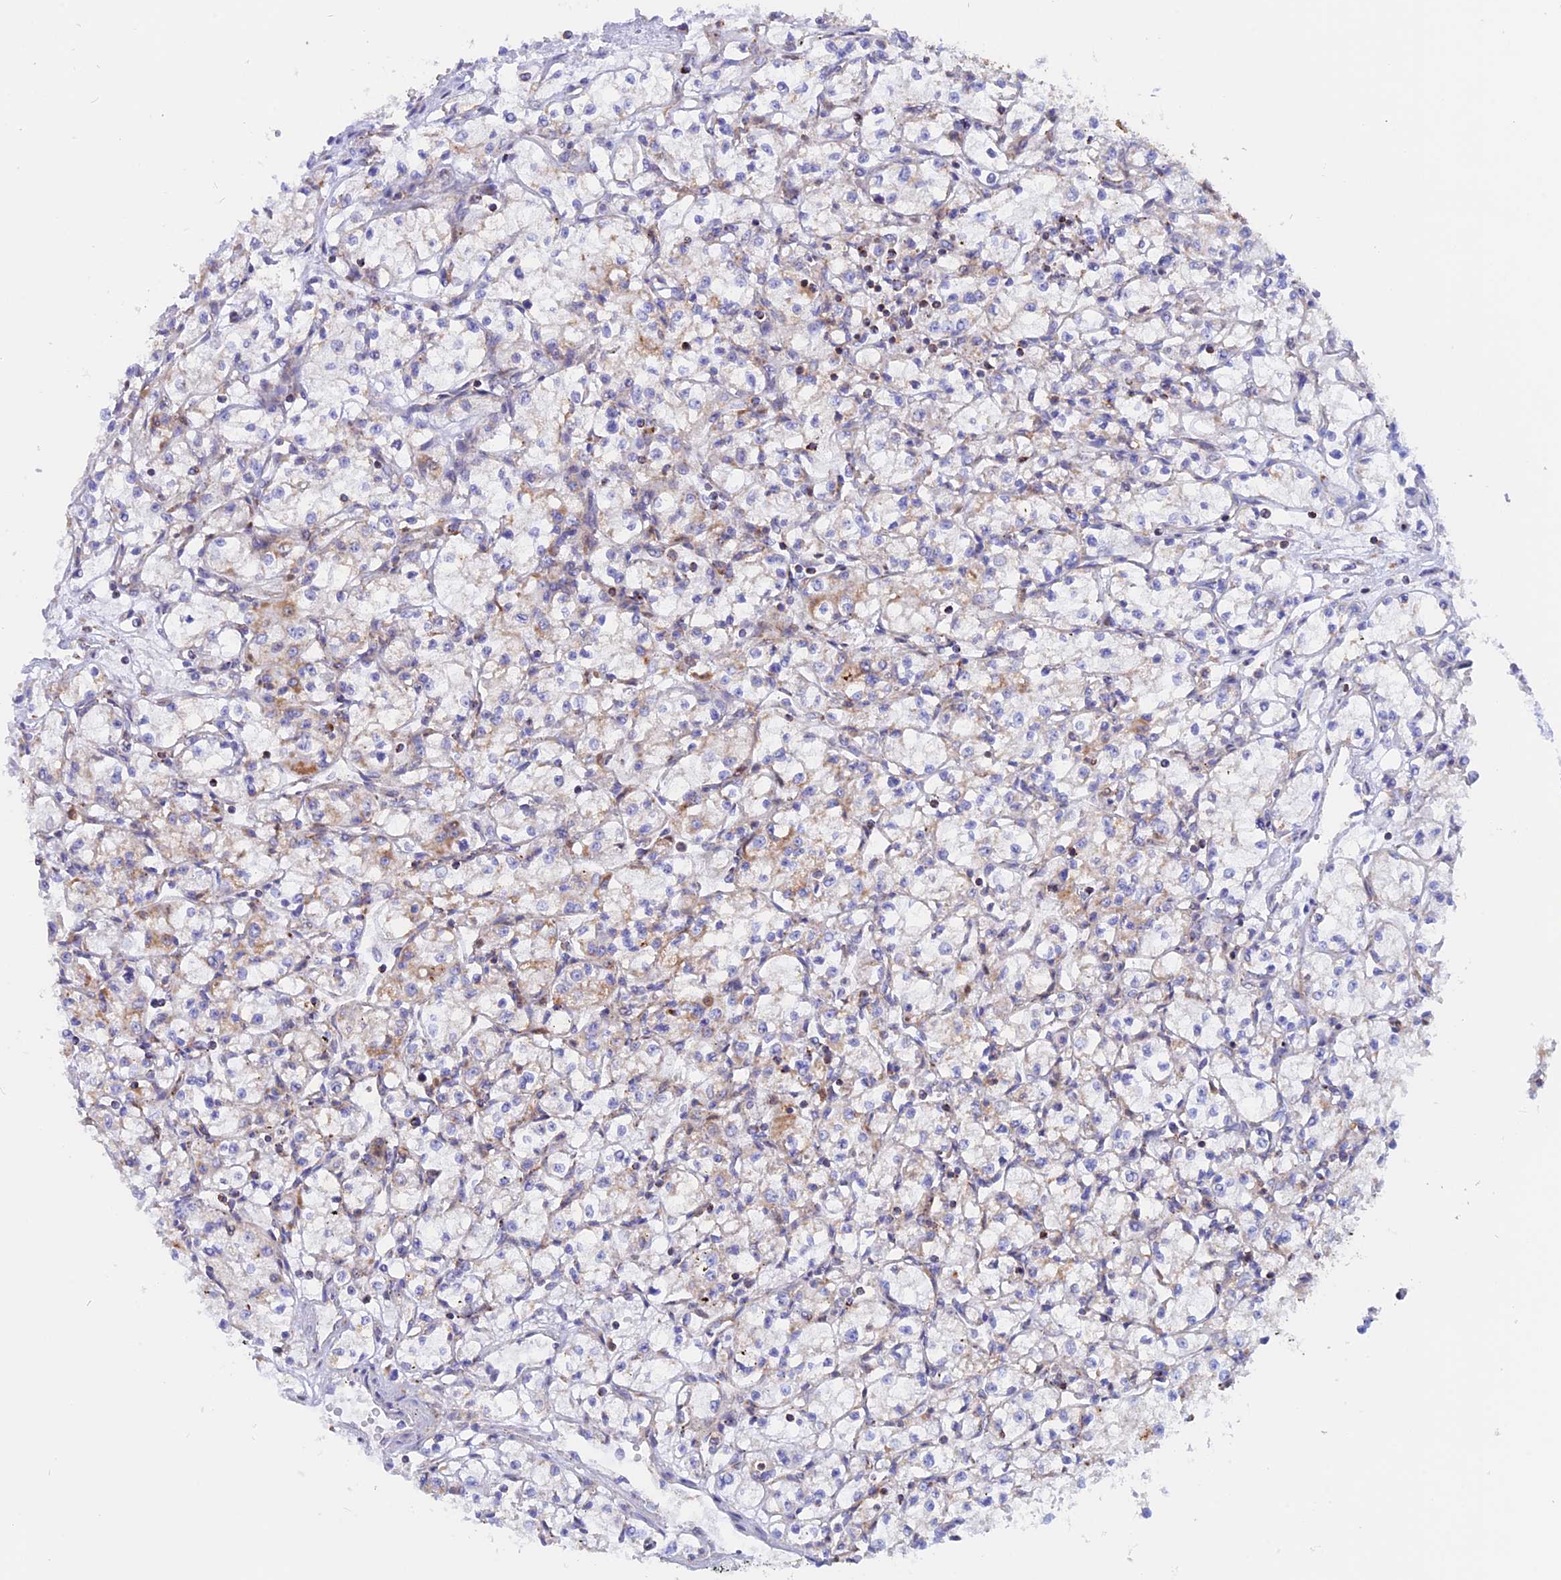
{"staining": {"intensity": "weak", "quantity": "<25%", "location": "cytoplasmic/membranous"}, "tissue": "renal cancer", "cell_type": "Tumor cells", "image_type": "cancer", "snomed": [{"axis": "morphology", "description": "Adenocarcinoma, NOS"}, {"axis": "topography", "description": "Kidney"}], "caption": "An image of human renal adenocarcinoma is negative for staining in tumor cells.", "gene": "GCDH", "patient": {"sex": "male", "age": 59}}